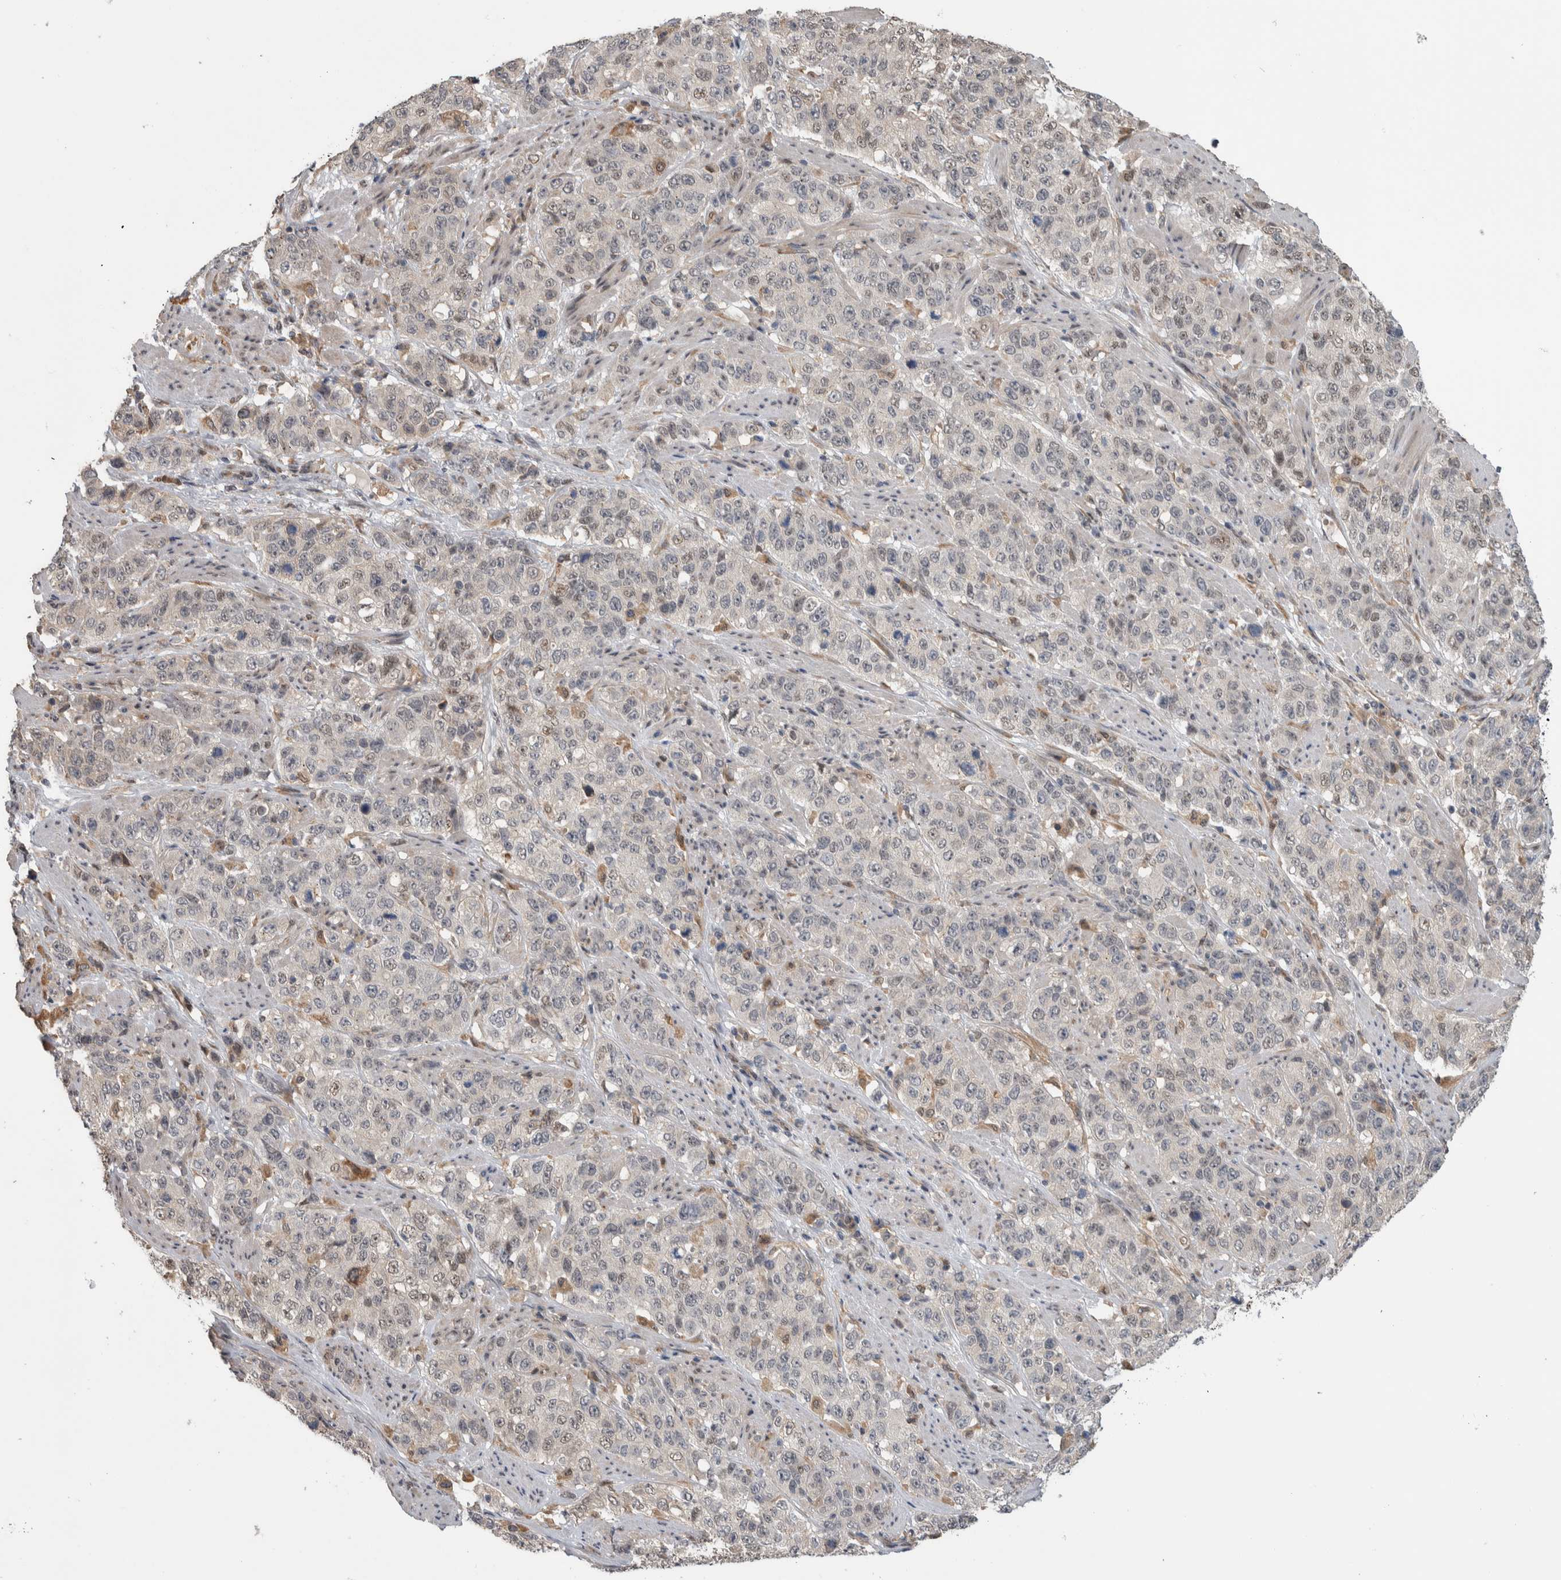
{"staining": {"intensity": "weak", "quantity": "<25%", "location": "nuclear"}, "tissue": "stomach cancer", "cell_type": "Tumor cells", "image_type": "cancer", "snomed": [{"axis": "morphology", "description": "Adenocarcinoma, NOS"}, {"axis": "topography", "description": "Stomach"}], "caption": "Immunohistochemical staining of human stomach adenocarcinoma displays no significant staining in tumor cells.", "gene": "PRDM4", "patient": {"sex": "male", "age": 48}}